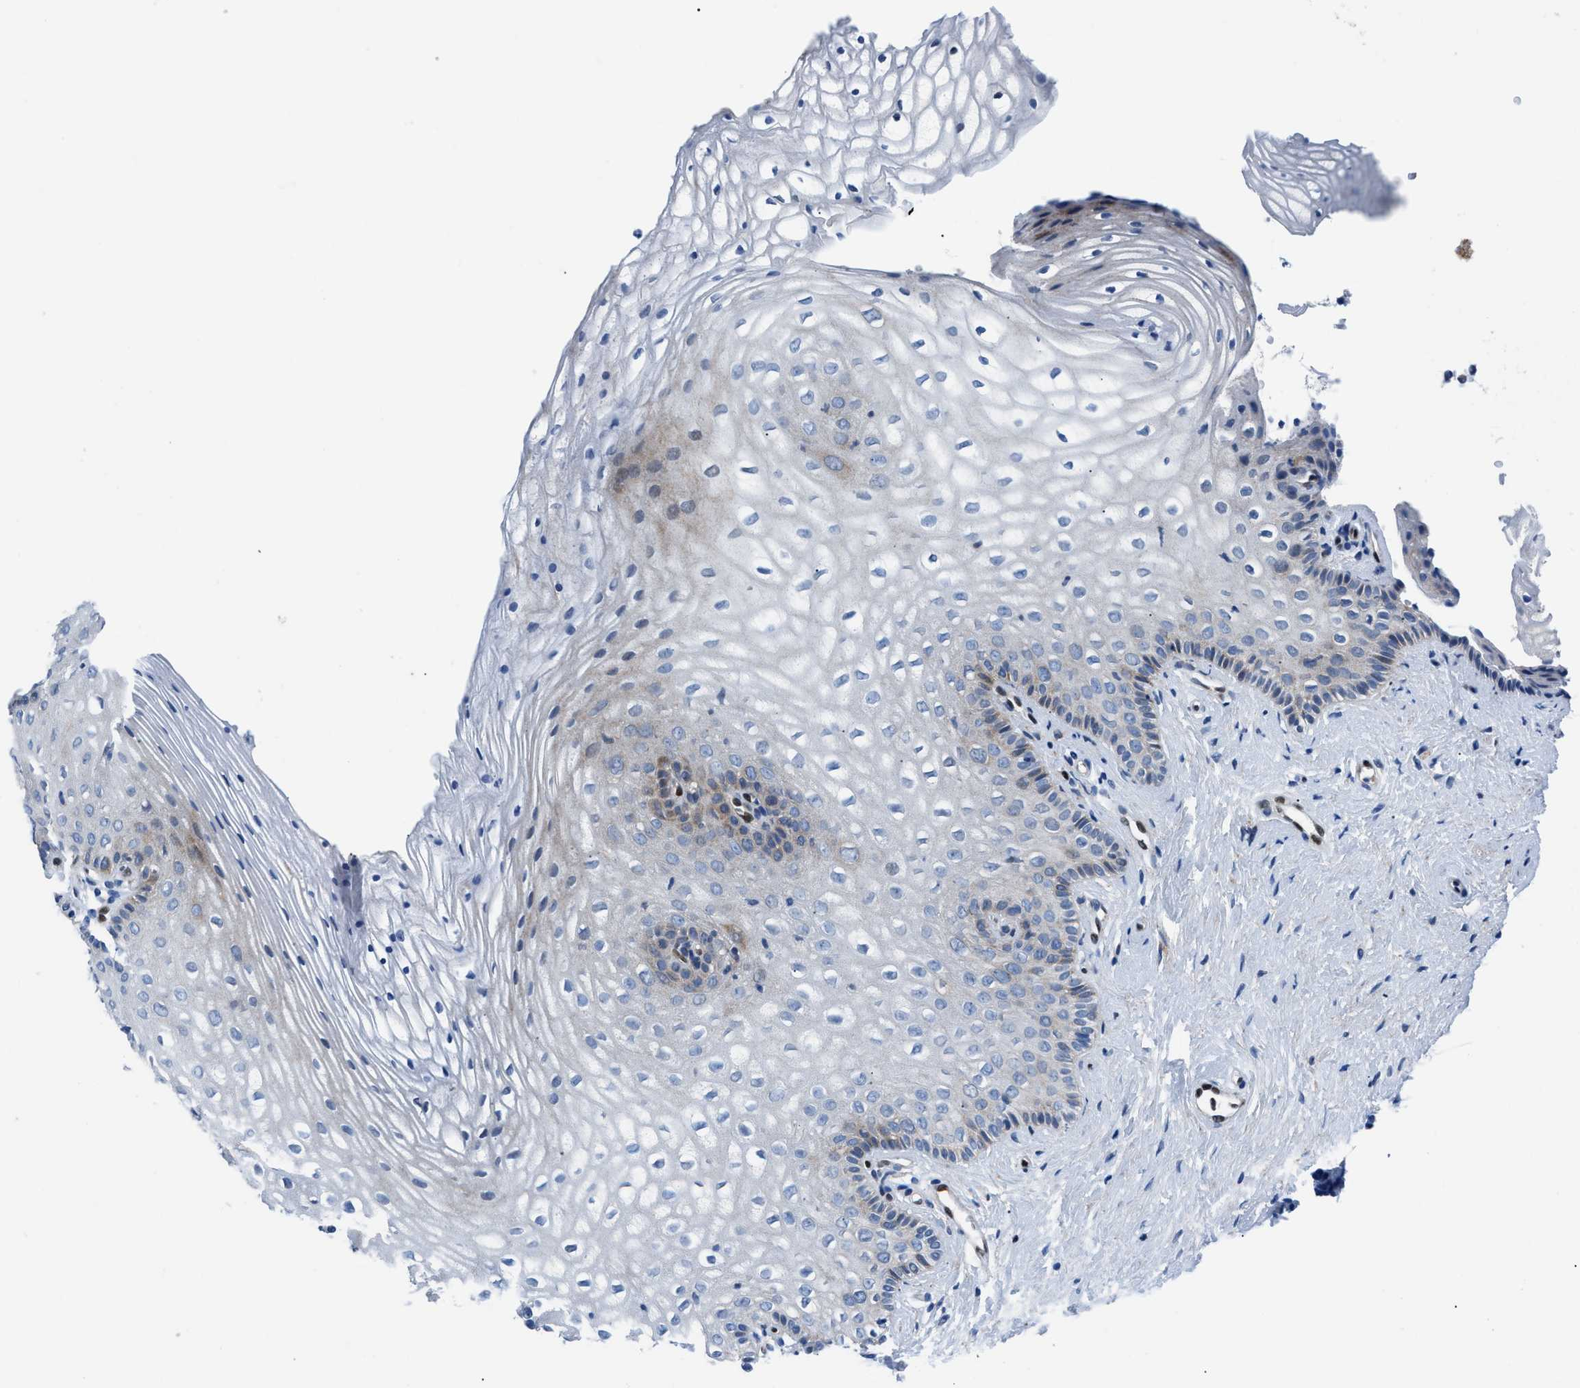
{"staining": {"intensity": "weak", "quantity": "<25%", "location": "cytoplasmic/membranous"}, "tissue": "vagina", "cell_type": "Squamous epithelial cells", "image_type": "normal", "snomed": [{"axis": "morphology", "description": "Normal tissue, NOS"}, {"axis": "topography", "description": "Vagina"}], "caption": "This is an immunohistochemistry histopathology image of unremarkable vagina. There is no expression in squamous epithelial cells.", "gene": "LMO2", "patient": {"sex": "female", "age": 32}}